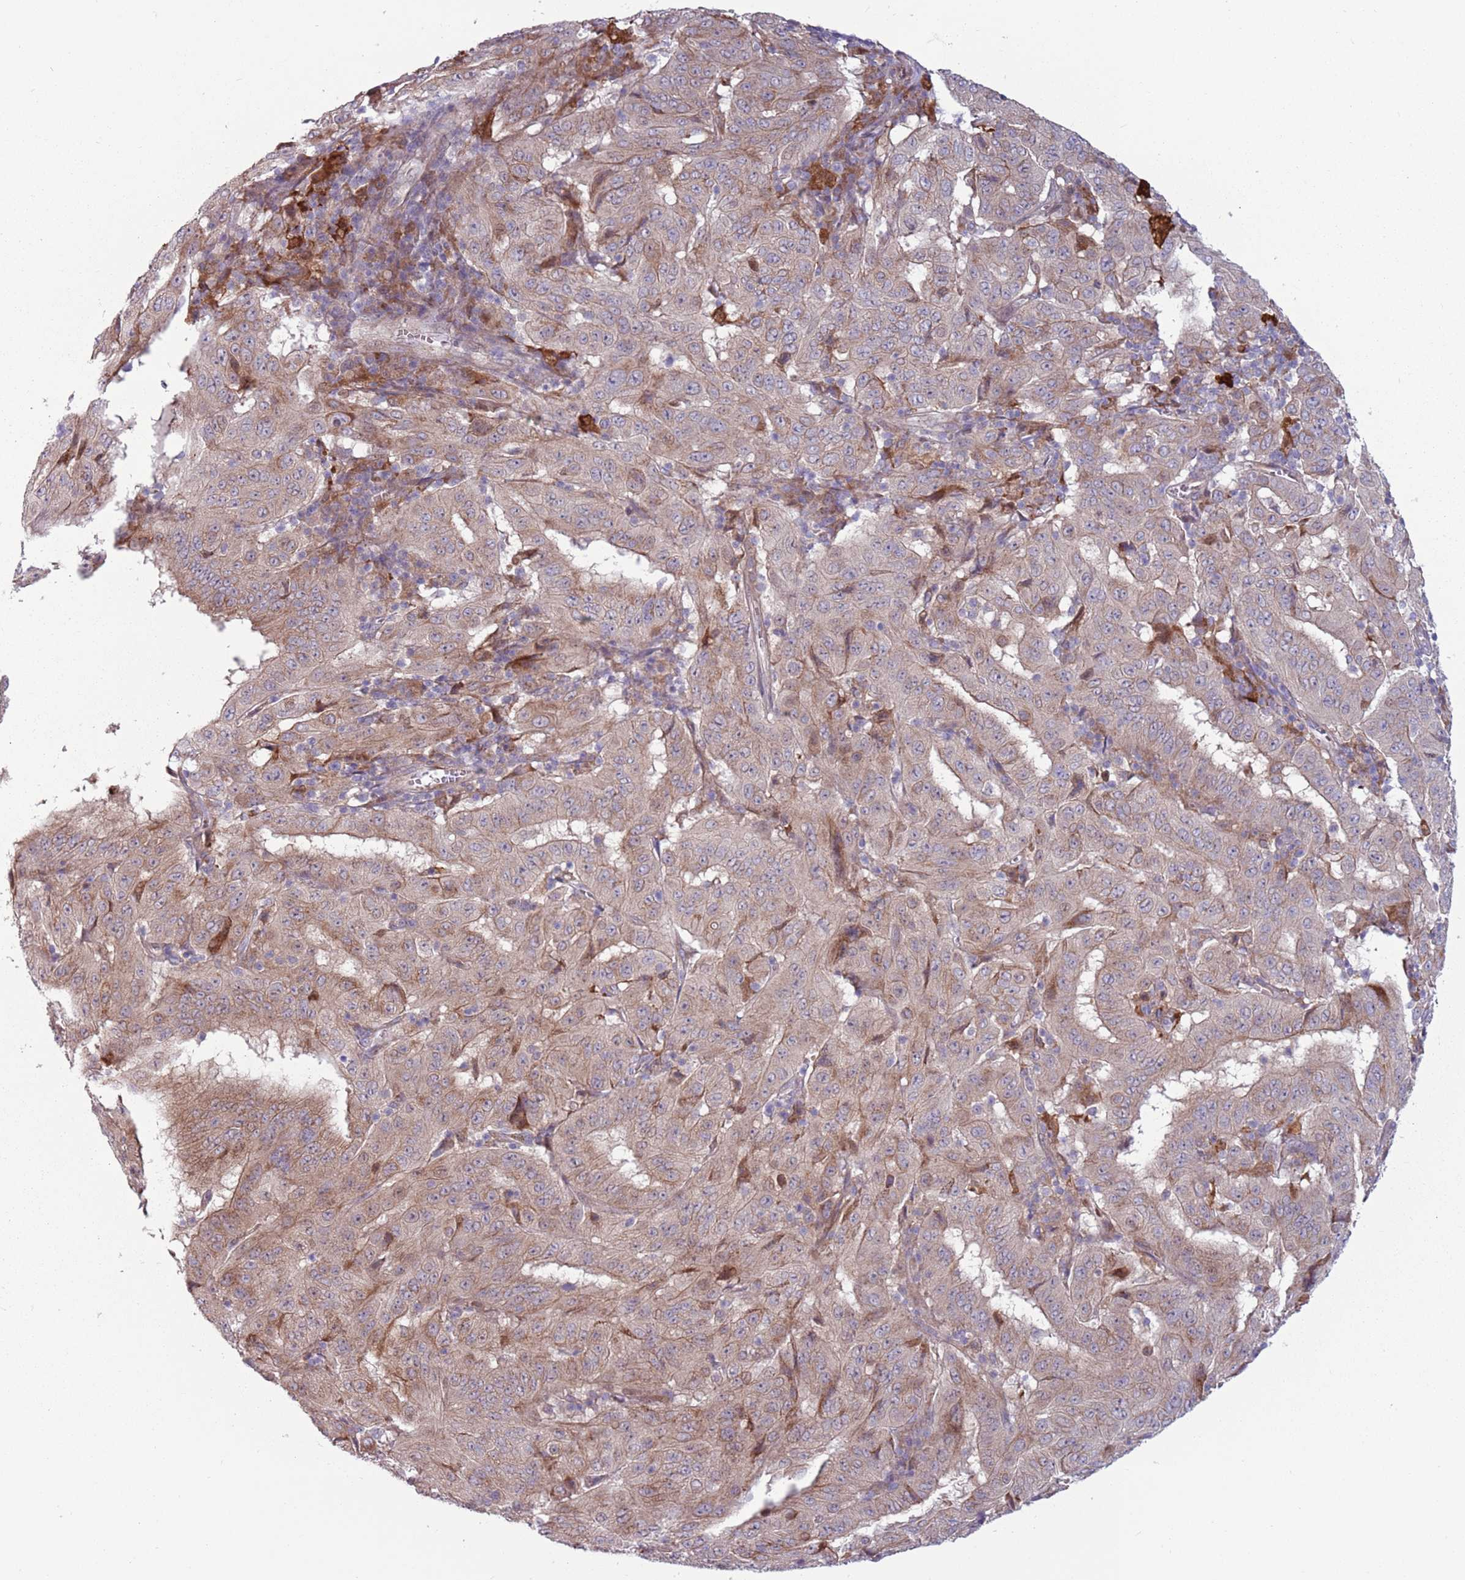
{"staining": {"intensity": "weak", "quantity": ">75%", "location": "cytoplasmic/membranous"}, "tissue": "pancreatic cancer", "cell_type": "Tumor cells", "image_type": "cancer", "snomed": [{"axis": "morphology", "description": "Adenocarcinoma, NOS"}, {"axis": "topography", "description": "Pancreas"}], "caption": "Brown immunohistochemical staining in human pancreatic cancer reveals weak cytoplasmic/membranous positivity in approximately >75% of tumor cells. (Stains: DAB (3,3'-diaminobenzidine) in brown, nuclei in blue, Microscopy: brightfield microscopy at high magnification).", "gene": "CCDC150", "patient": {"sex": "male", "age": 63}}